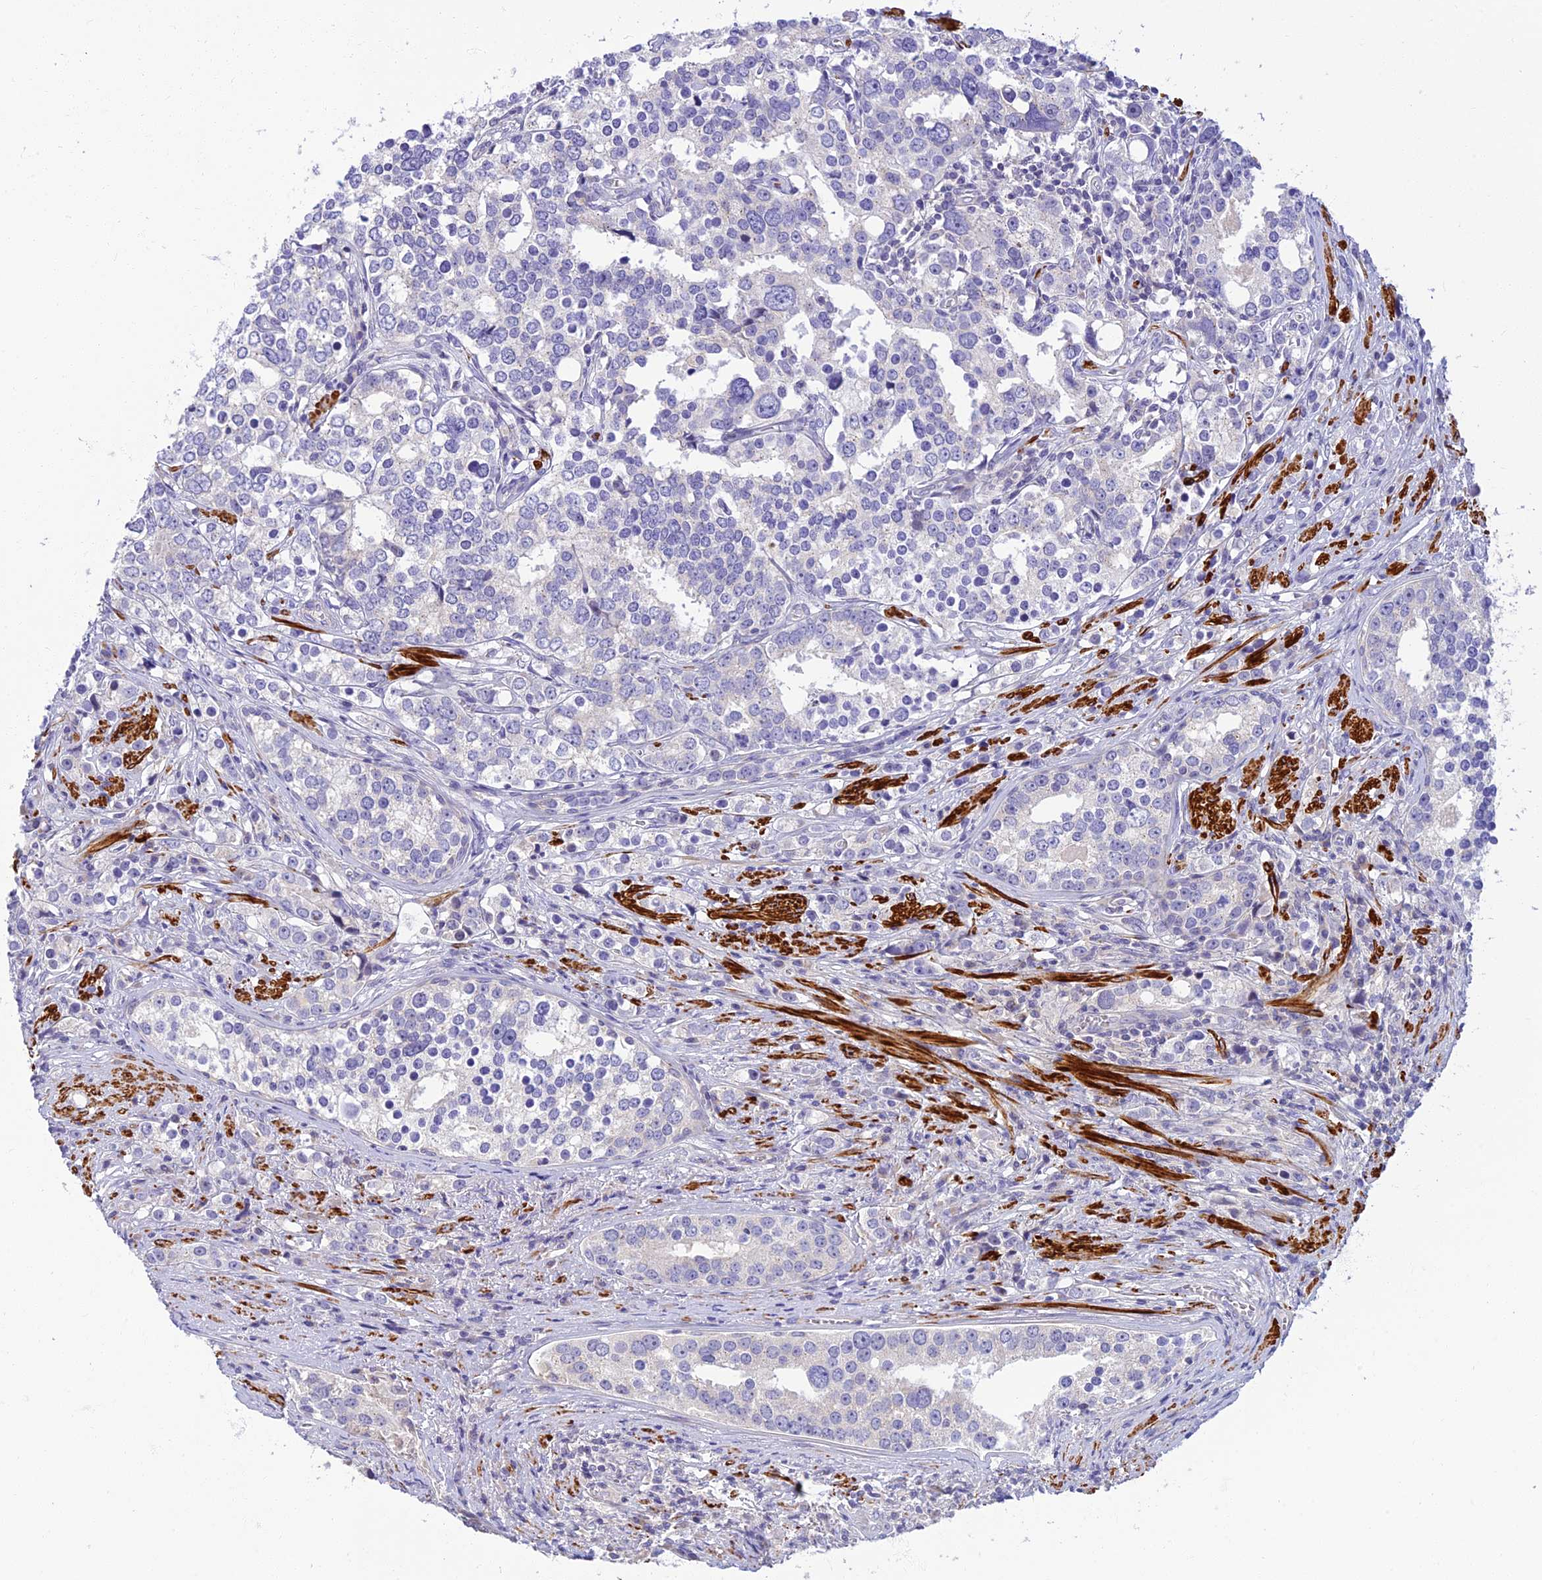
{"staining": {"intensity": "negative", "quantity": "none", "location": "none"}, "tissue": "prostate cancer", "cell_type": "Tumor cells", "image_type": "cancer", "snomed": [{"axis": "morphology", "description": "Adenocarcinoma, High grade"}, {"axis": "topography", "description": "Prostate"}], "caption": "A photomicrograph of prostate cancer (adenocarcinoma (high-grade)) stained for a protein exhibits no brown staining in tumor cells.", "gene": "CLIP4", "patient": {"sex": "male", "age": 71}}